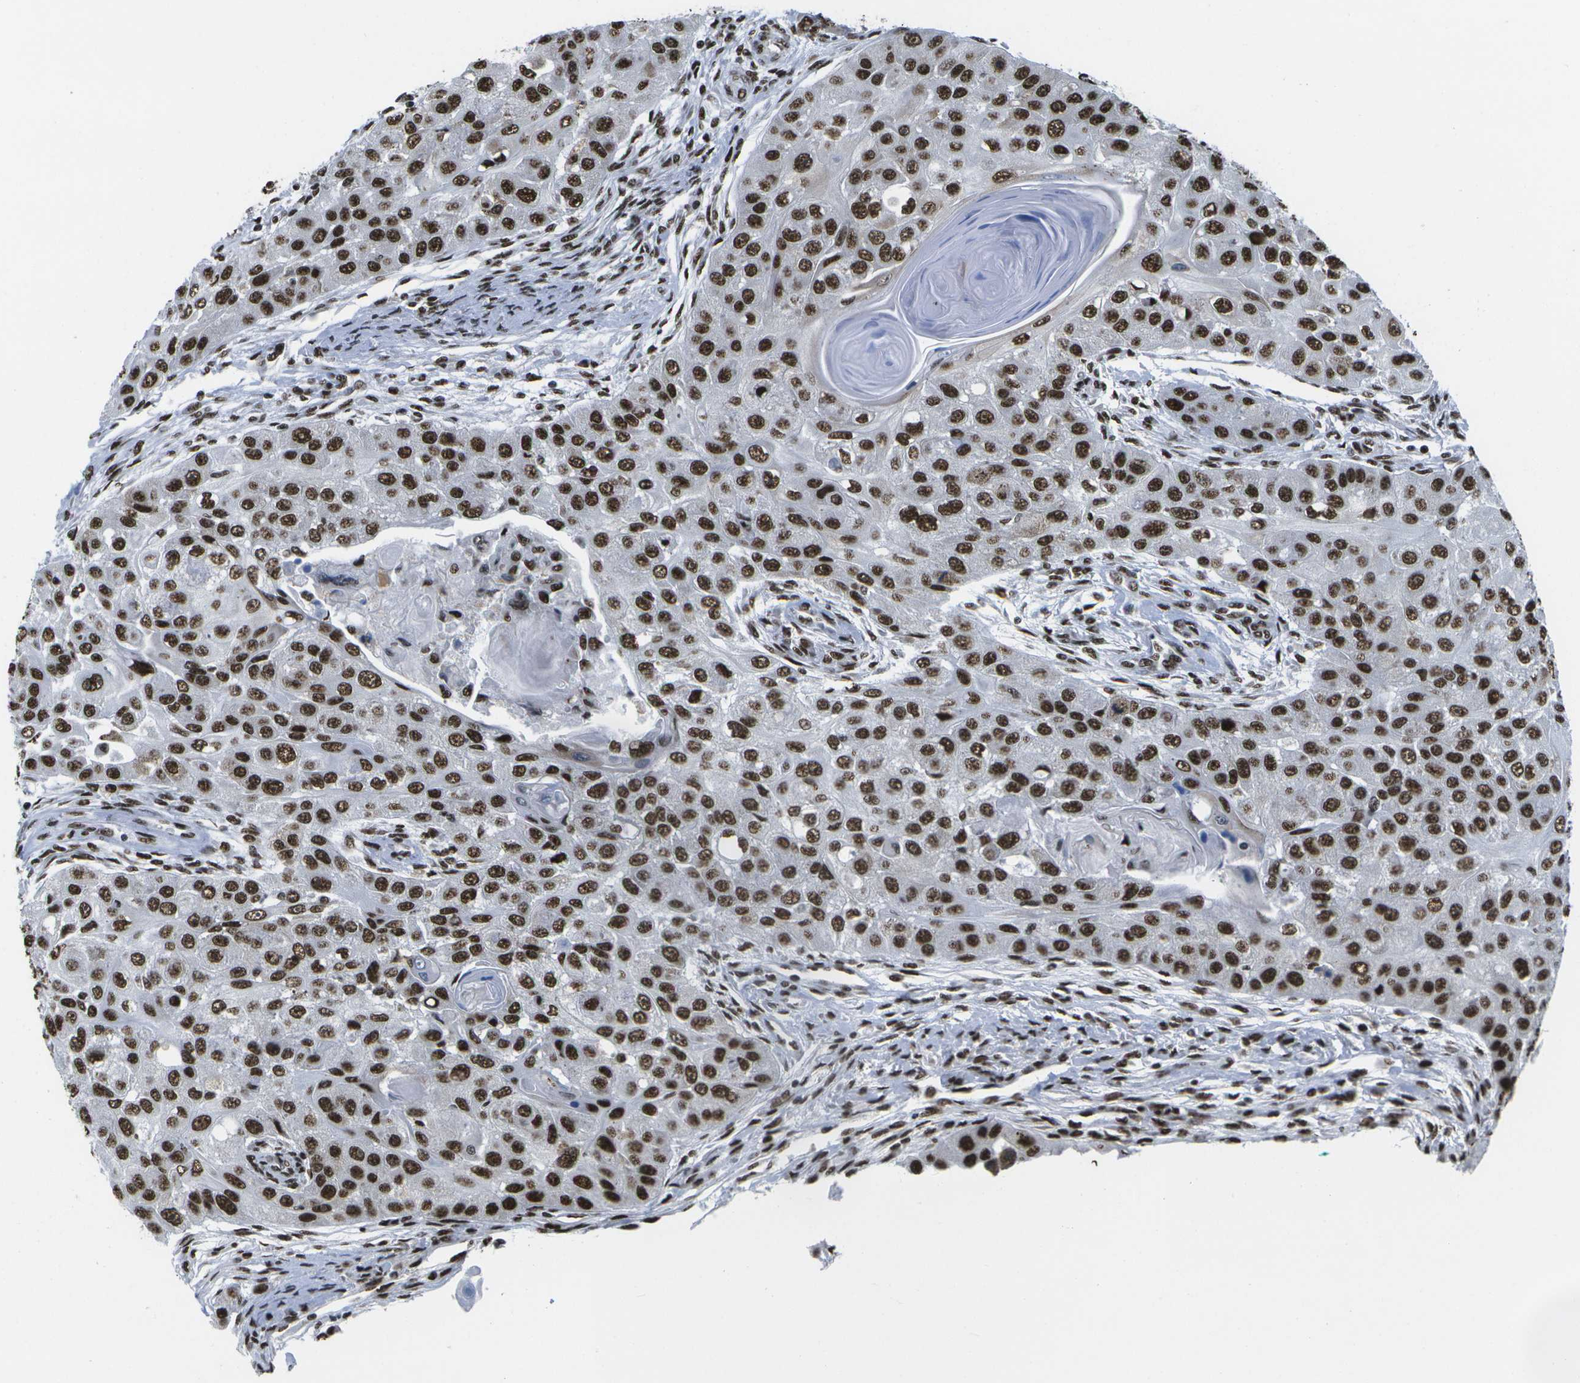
{"staining": {"intensity": "strong", "quantity": ">75%", "location": "nuclear"}, "tissue": "head and neck cancer", "cell_type": "Tumor cells", "image_type": "cancer", "snomed": [{"axis": "morphology", "description": "Normal tissue, NOS"}, {"axis": "morphology", "description": "Squamous cell carcinoma, NOS"}, {"axis": "topography", "description": "Skeletal muscle"}, {"axis": "topography", "description": "Head-Neck"}], "caption": "Strong nuclear positivity for a protein is present in about >75% of tumor cells of head and neck squamous cell carcinoma using IHC.", "gene": "NSRP1", "patient": {"sex": "male", "age": 51}}